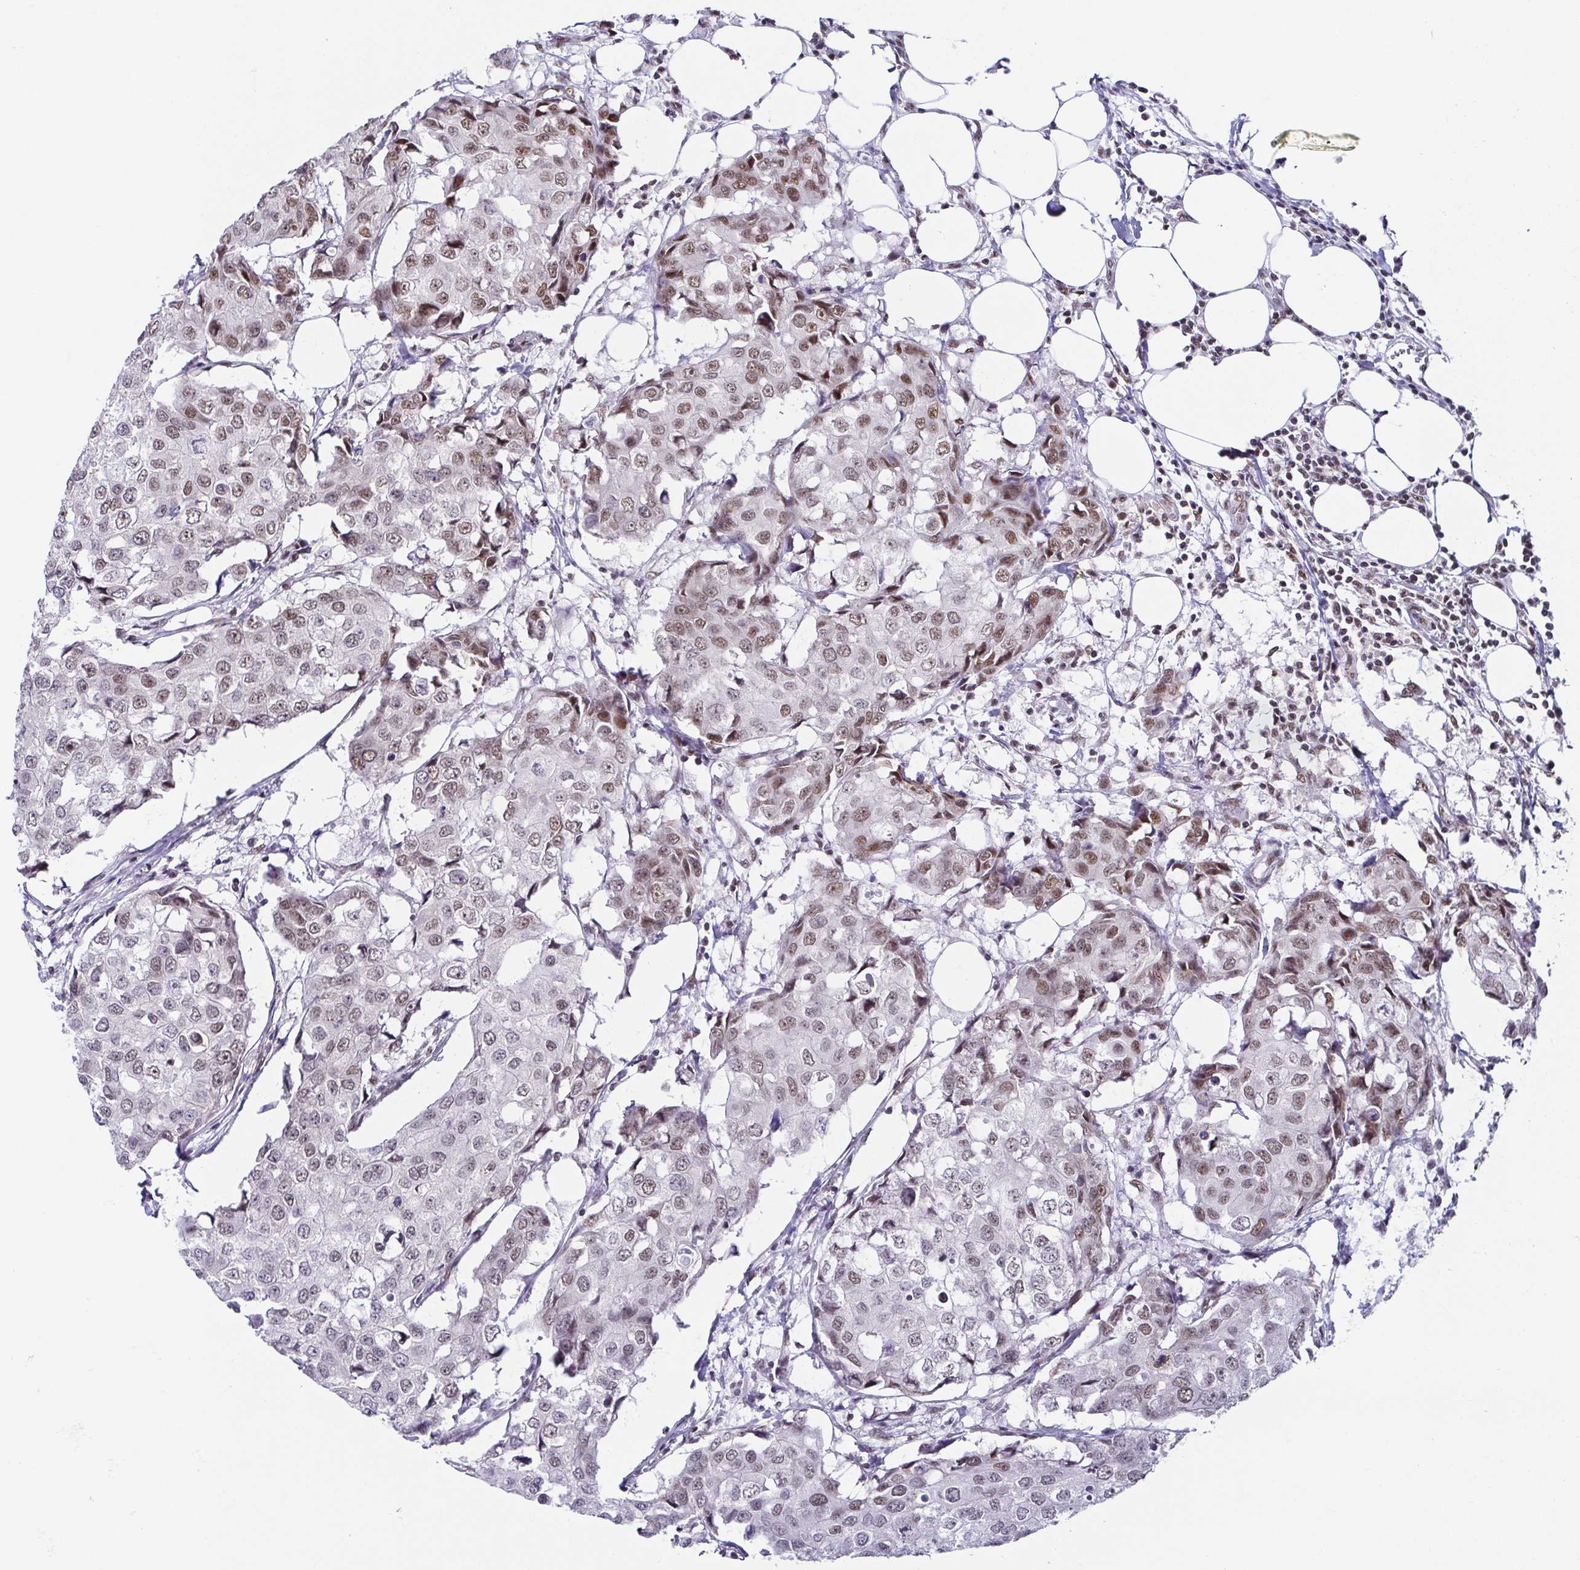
{"staining": {"intensity": "weak", "quantity": "25%-75%", "location": "nuclear"}, "tissue": "breast cancer", "cell_type": "Tumor cells", "image_type": "cancer", "snomed": [{"axis": "morphology", "description": "Duct carcinoma"}, {"axis": "topography", "description": "Breast"}], "caption": "Tumor cells show weak nuclear positivity in about 25%-75% of cells in infiltrating ductal carcinoma (breast). The protein is stained brown, and the nuclei are stained in blue (DAB IHC with brightfield microscopy, high magnification).", "gene": "EWSR1", "patient": {"sex": "female", "age": 27}}